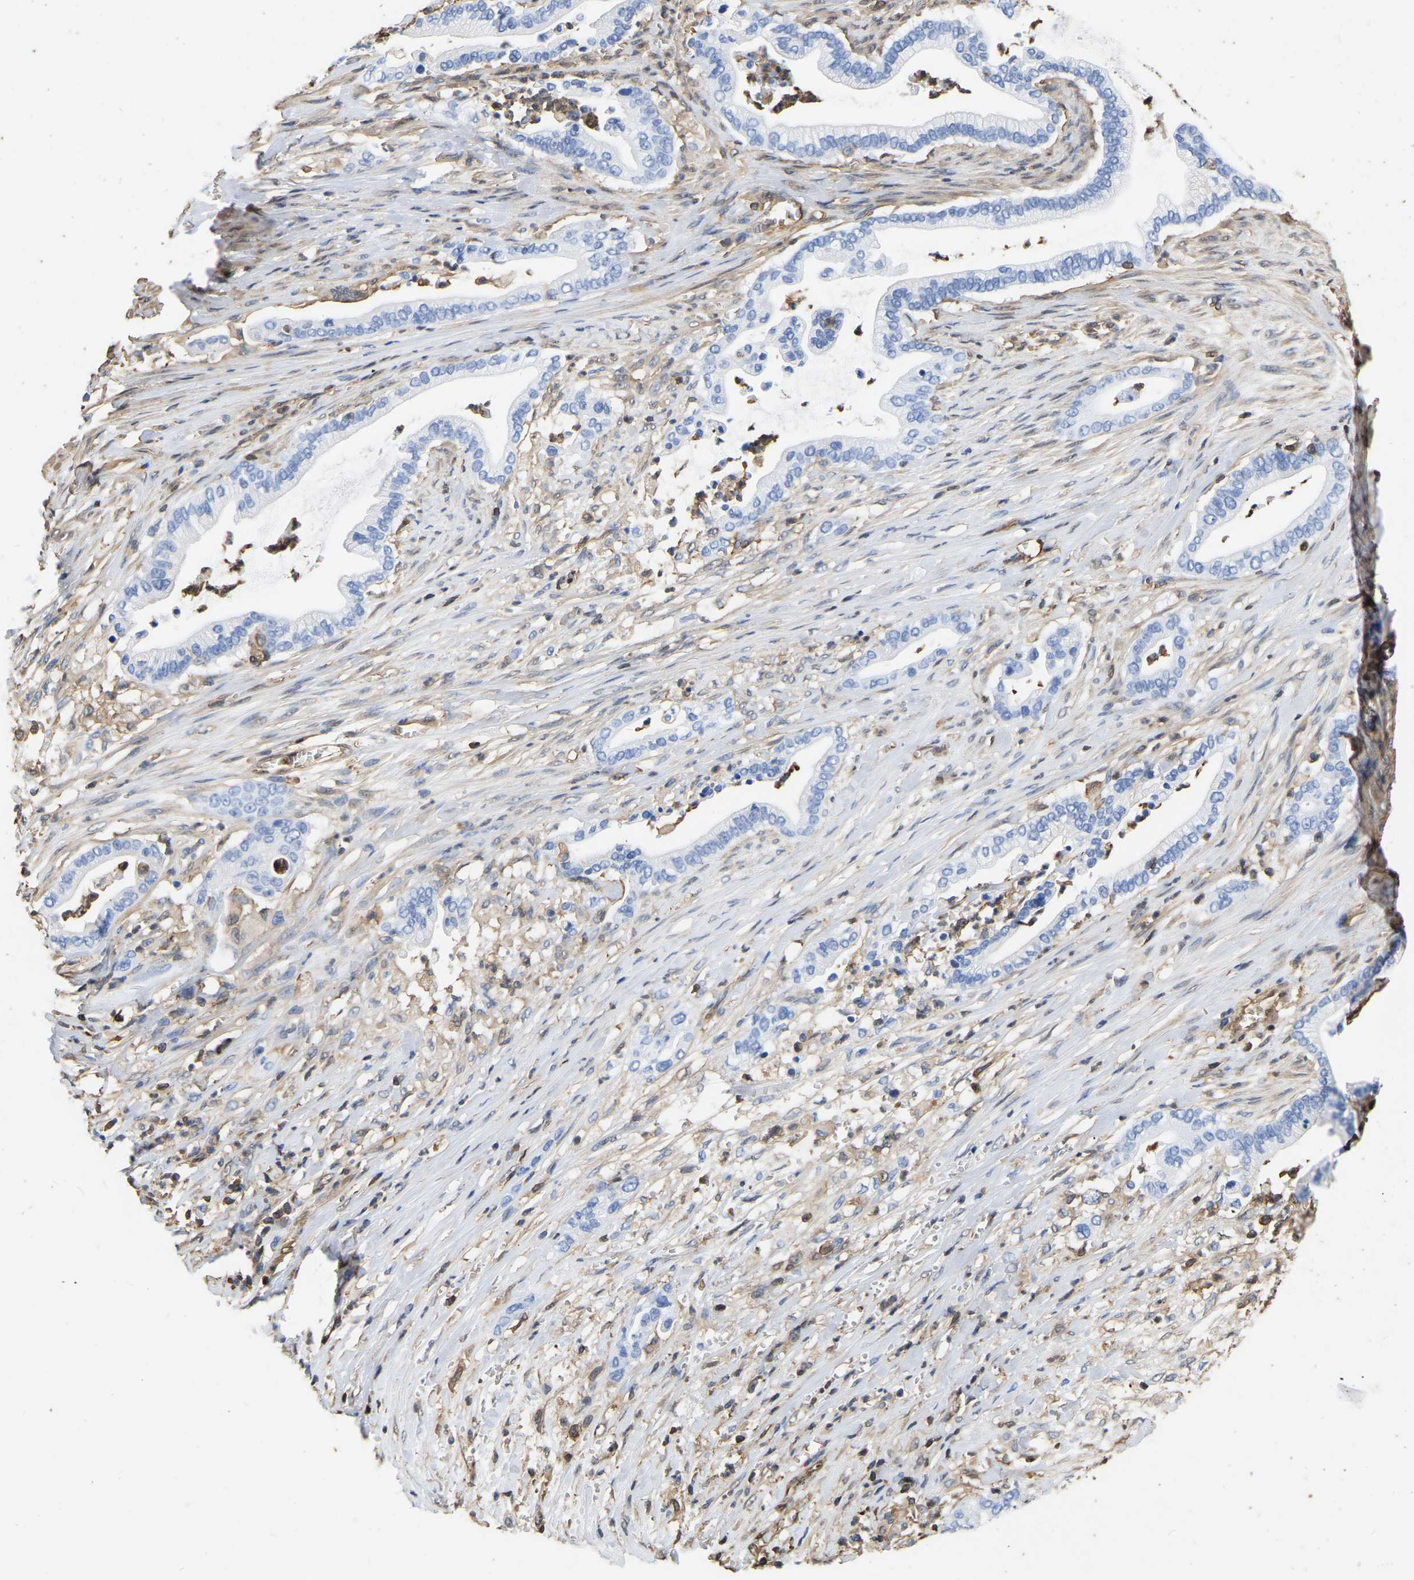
{"staining": {"intensity": "negative", "quantity": "none", "location": "none"}, "tissue": "pancreatic cancer", "cell_type": "Tumor cells", "image_type": "cancer", "snomed": [{"axis": "morphology", "description": "Adenocarcinoma, NOS"}, {"axis": "topography", "description": "Pancreas"}], "caption": "A micrograph of human pancreatic adenocarcinoma is negative for staining in tumor cells.", "gene": "LDHB", "patient": {"sex": "male", "age": 69}}